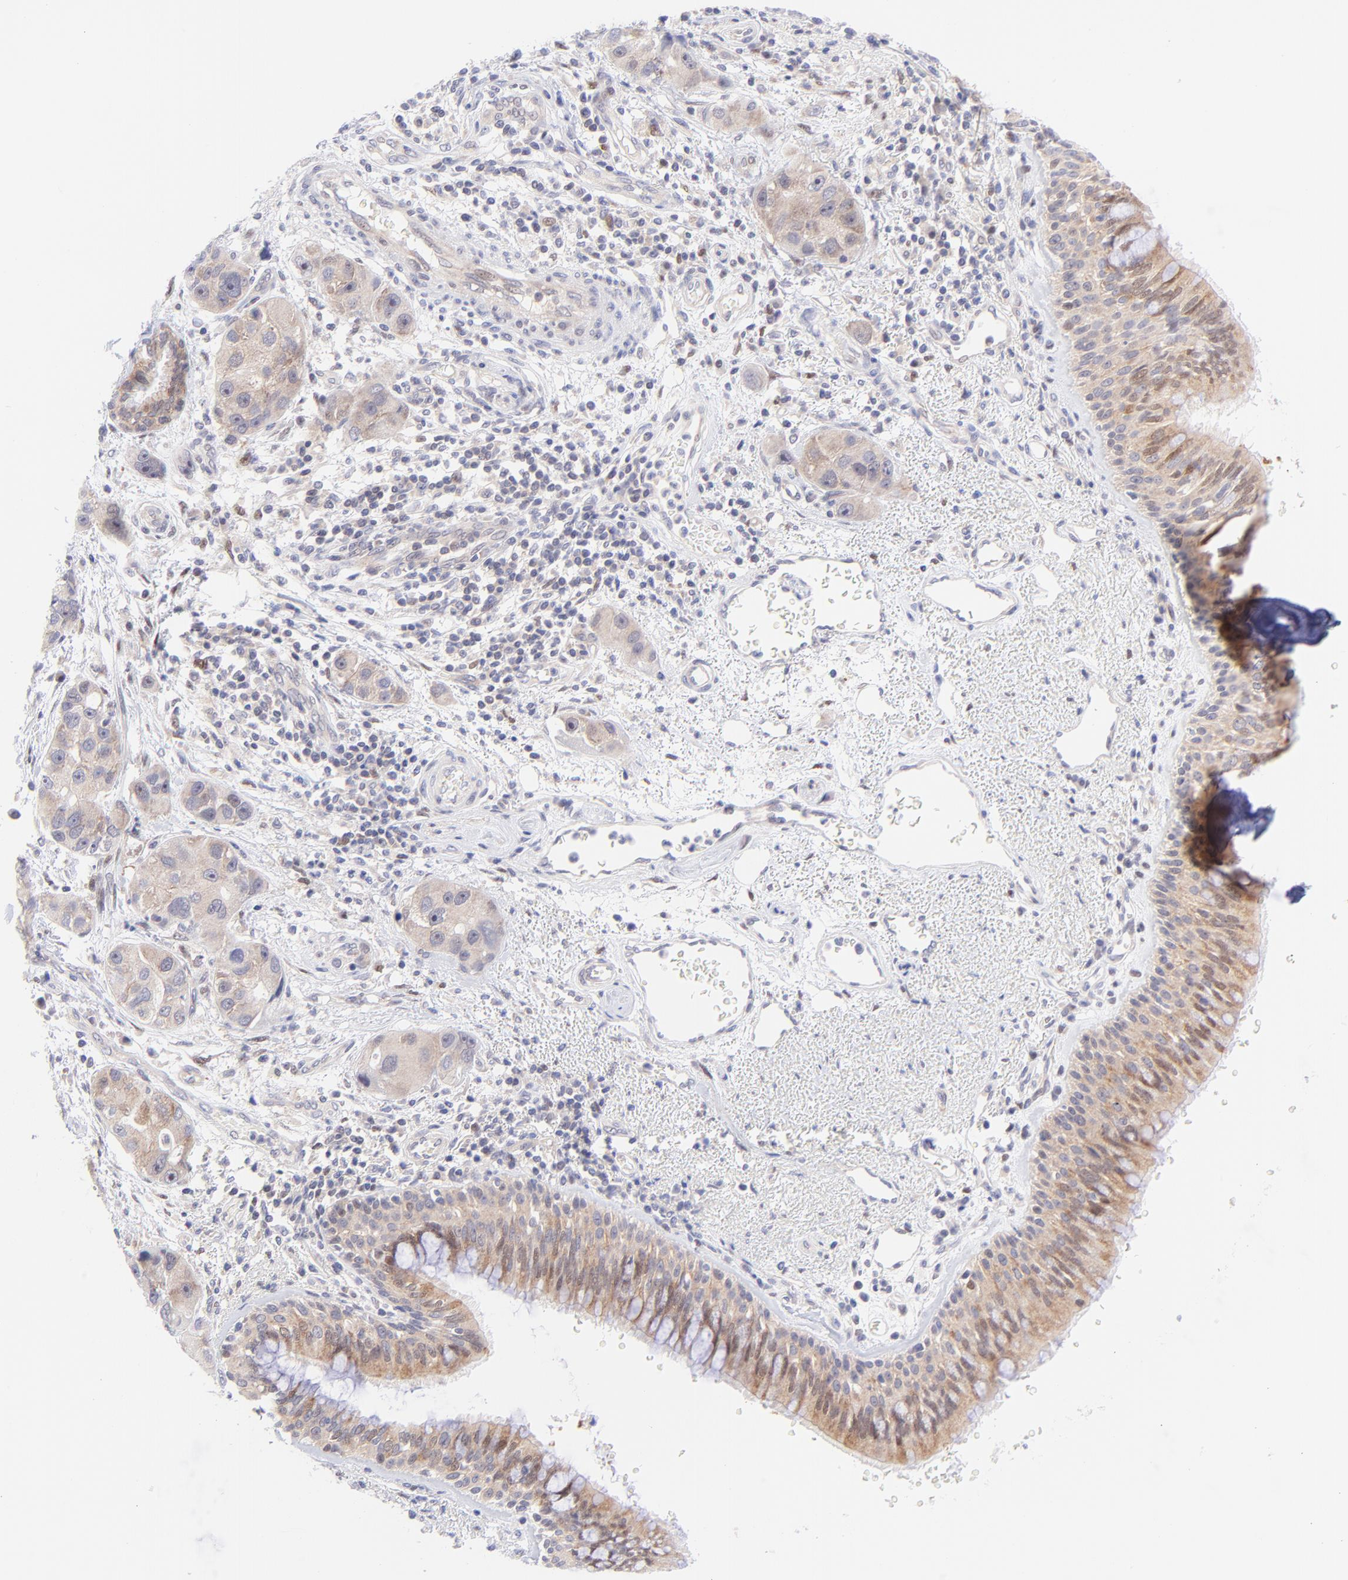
{"staining": {"intensity": "moderate", "quantity": "<25%", "location": "cytoplasmic/membranous,nuclear"}, "tissue": "bronchus", "cell_type": "Respiratory epithelial cells", "image_type": "normal", "snomed": [{"axis": "morphology", "description": "Normal tissue, NOS"}, {"axis": "morphology", "description": "Adenocarcinoma, NOS"}, {"axis": "morphology", "description": "Adenocarcinoma, metastatic, NOS"}, {"axis": "topography", "description": "Lymph node"}, {"axis": "topography", "description": "Bronchus"}, {"axis": "topography", "description": "Lung"}], "caption": "Immunohistochemistry of normal human bronchus shows low levels of moderate cytoplasmic/membranous,nuclear staining in approximately <25% of respiratory epithelial cells.", "gene": "PBDC1", "patient": {"sex": "female", "age": 54}}